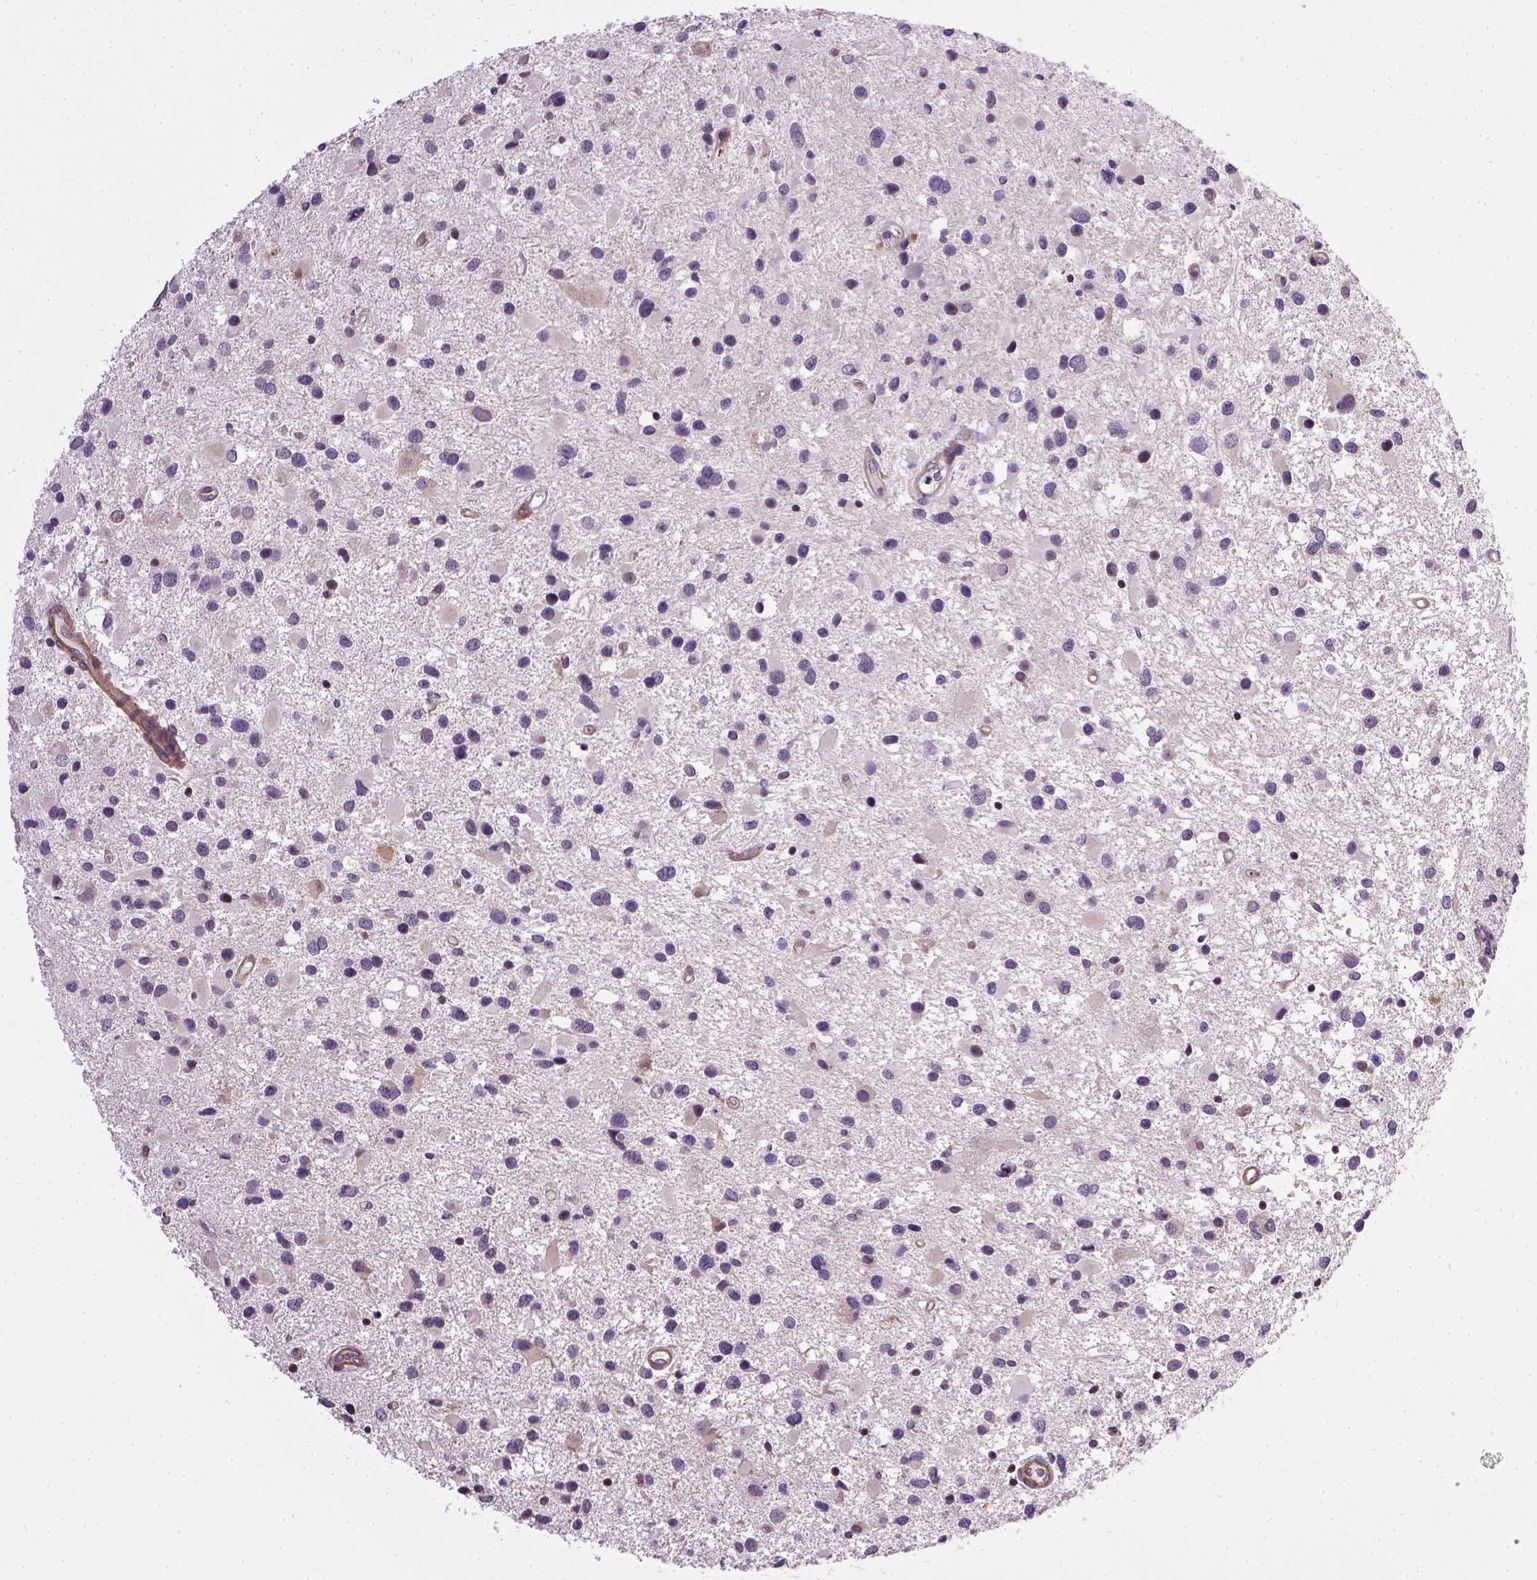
{"staining": {"intensity": "negative", "quantity": "none", "location": "none"}, "tissue": "glioma", "cell_type": "Tumor cells", "image_type": "cancer", "snomed": [{"axis": "morphology", "description": "Glioma, malignant, Low grade"}, {"axis": "topography", "description": "Brain"}], "caption": "A histopathology image of human glioma is negative for staining in tumor cells.", "gene": "TPRG1", "patient": {"sex": "female", "age": 32}}